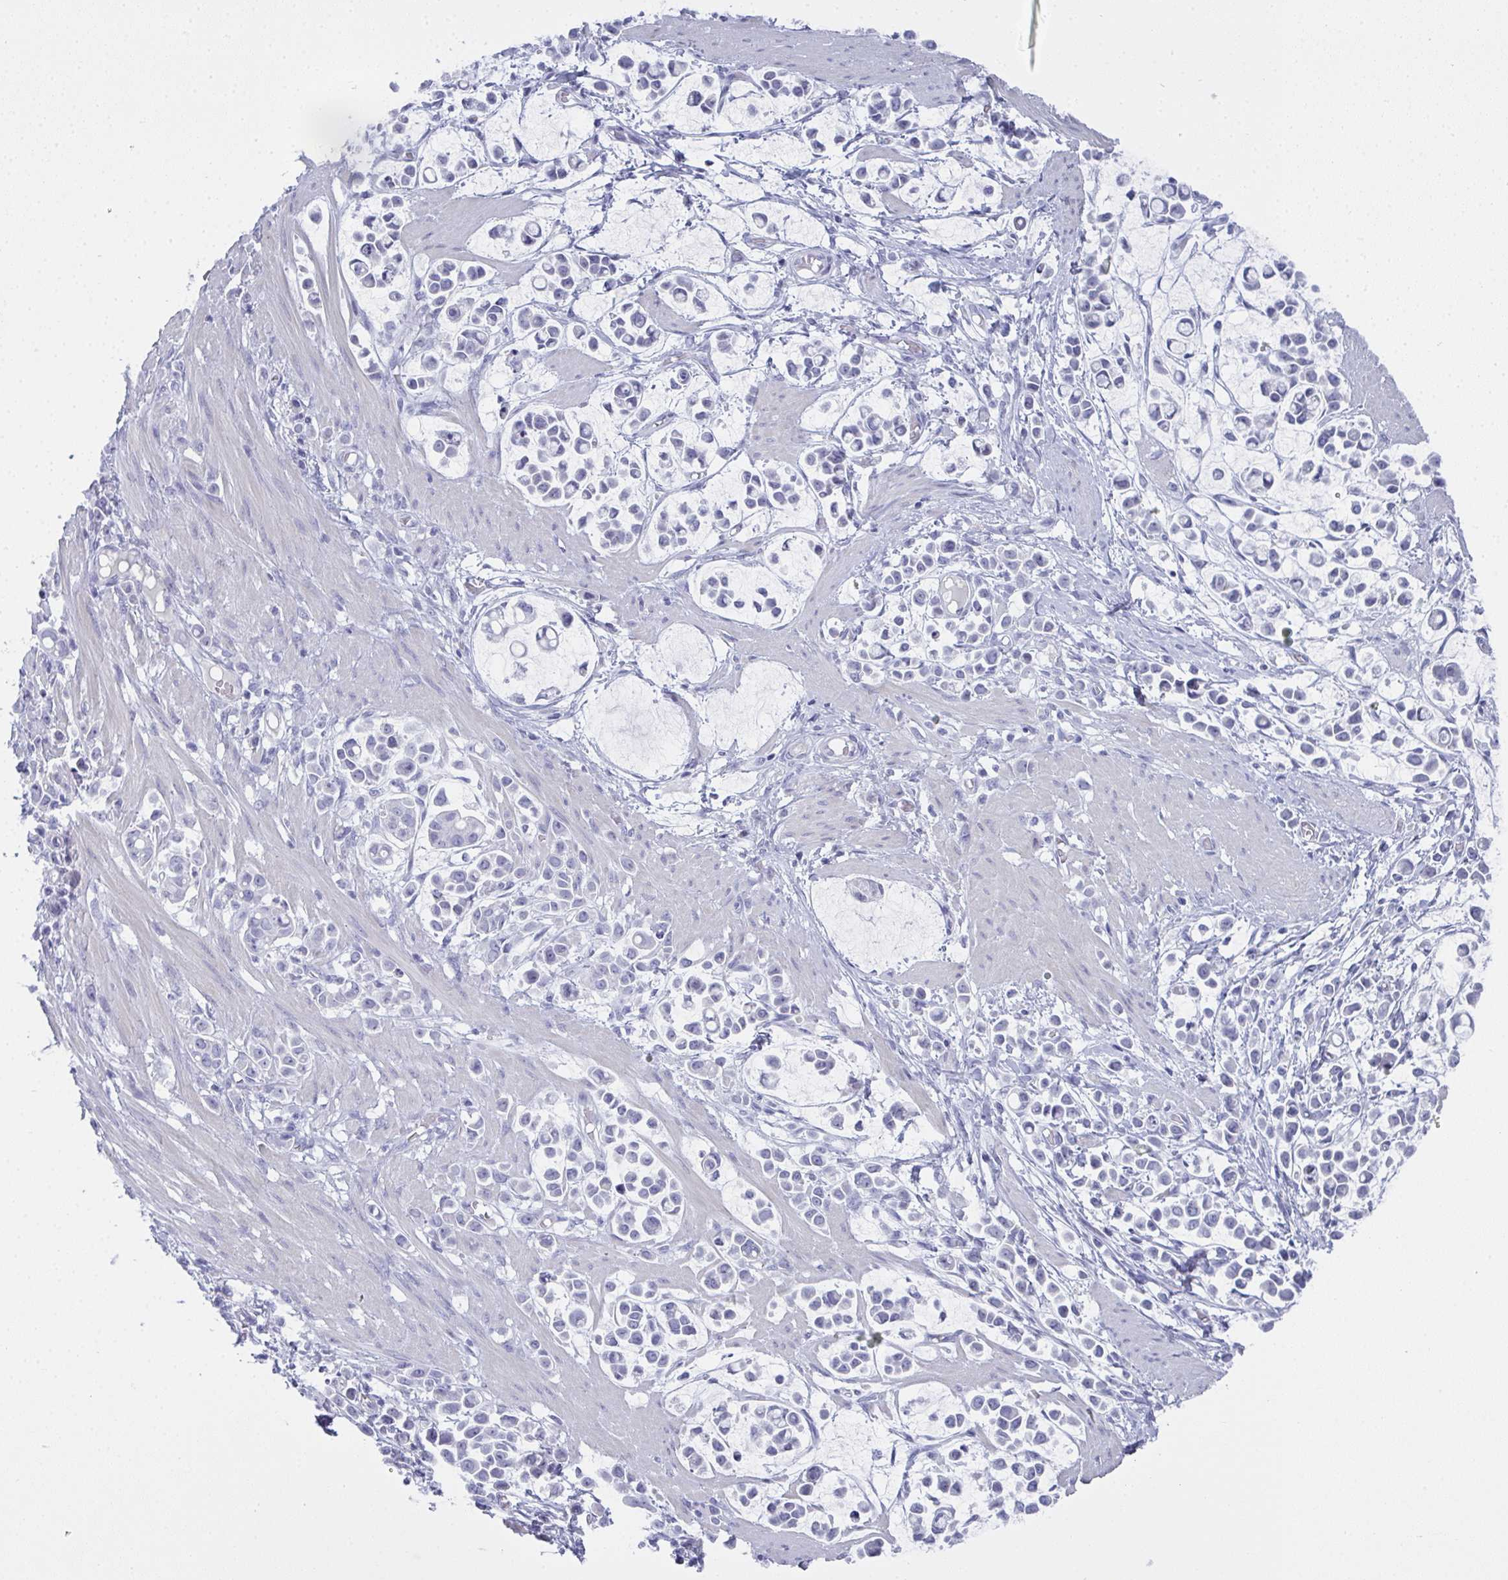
{"staining": {"intensity": "negative", "quantity": "none", "location": "none"}, "tissue": "stomach cancer", "cell_type": "Tumor cells", "image_type": "cancer", "snomed": [{"axis": "morphology", "description": "Adenocarcinoma, NOS"}, {"axis": "topography", "description": "Stomach"}], "caption": "The photomicrograph displays no significant expression in tumor cells of stomach cancer.", "gene": "SLC36A2", "patient": {"sex": "male", "age": 82}}